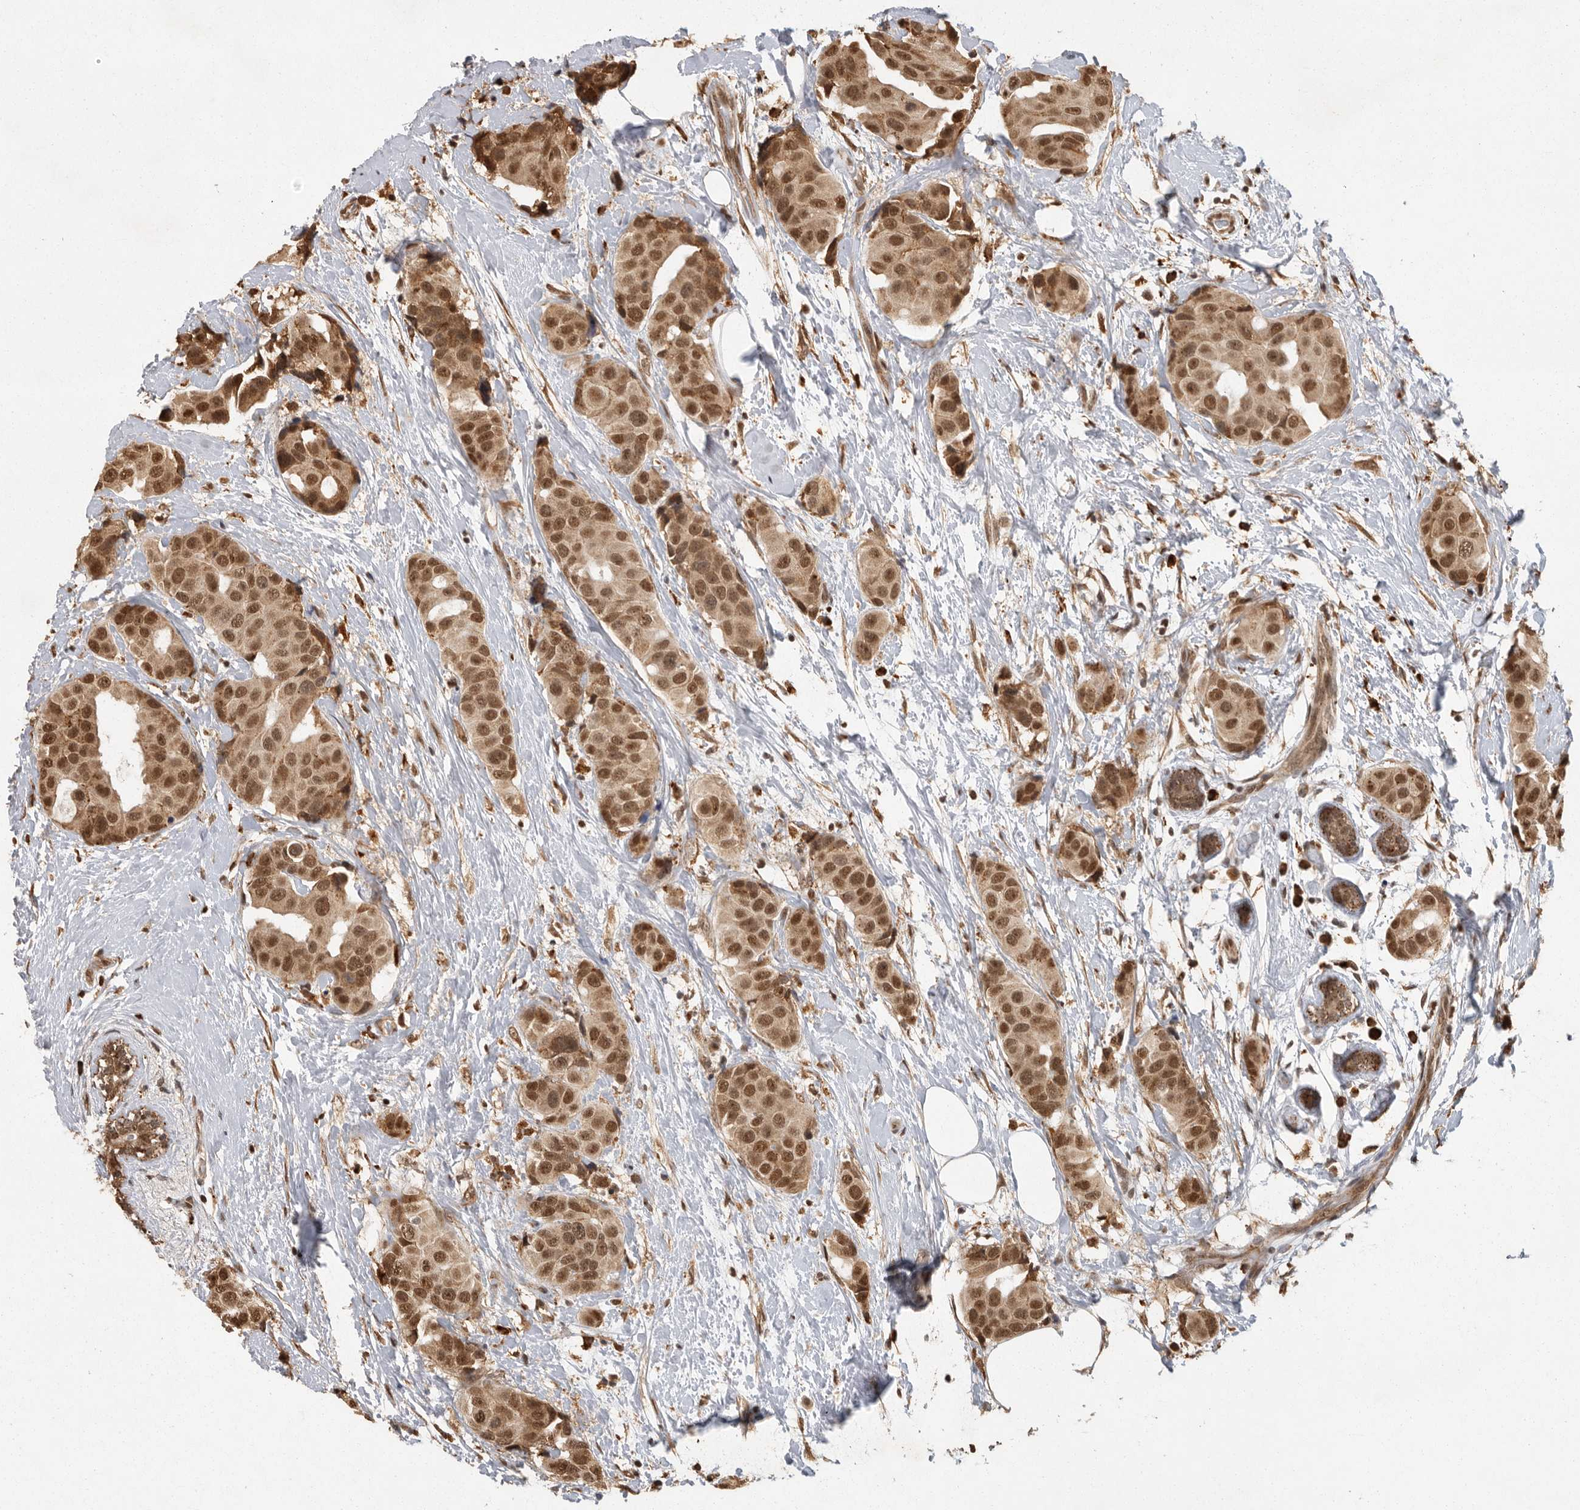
{"staining": {"intensity": "moderate", "quantity": ">75%", "location": "cytoplasmic/membranous,nuclear"}, "tissue": "breast cancer", "cell_type": "Tumor cells", "image_type": "cancer", "snomed": [{"axis": "morphology", "description": "Normal tissue, NOS"}, {"axis": "morphology", "description": "Duct carcinoma"}, {"axis": "topography", "description": "Breast"}], "caption": "Immunohistochemistry (IHC) photomicrograph of human breast cancer (infiltrating ductal carcinoma) stained for a protein (brown), which reveals medium levels of moderate cytoplasmic/membranous and nuclear staining in approximately >75% of tumor cells.", "gene": "ZNF83", "patient": {"sex": "female", "age": 39}}